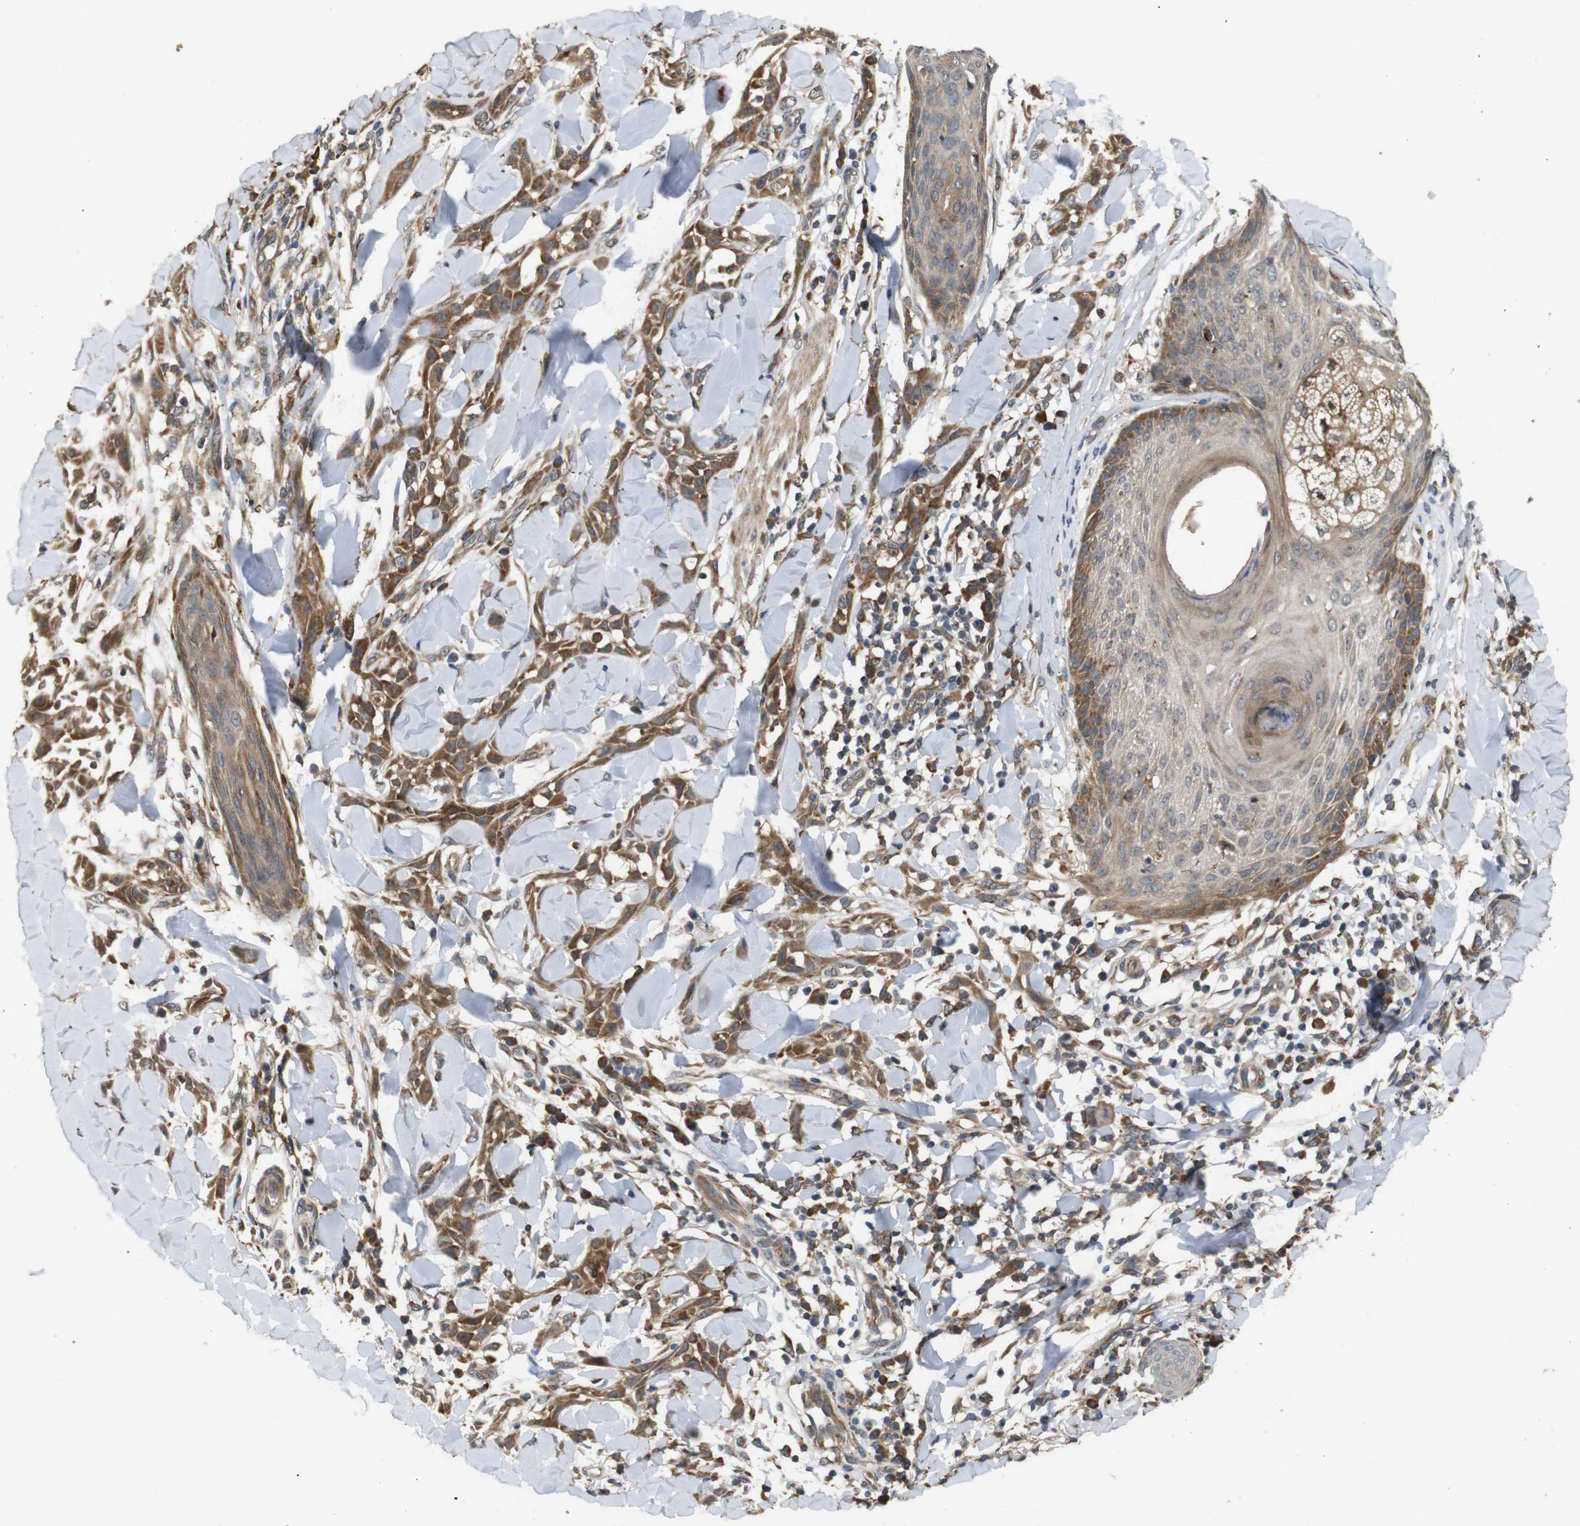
{"staining": {"intensity": "moderate", "quantity": ">75%", "location": "cytoplasmic/membranous"}, "tissue": "skin cancer", "cell_type": "Tumor cells", "image_type": "cancer", "snomed": [{"axis": "morphology", "description": "Squamous cell carcinoma, NOS"}, {"axis": "topography", "description": "Skin"}], "caption": "The immunohistochemical stain highlights moderate cytoplasmic/membranous expression in tumor cells of skin cancer (squamous cell carcinoma) tissue. (DAB IHC, brown staining for protein, blue staining for nuclei).", "gene": "EPHB2", "patient": {"sex": "male", "age": 24}}